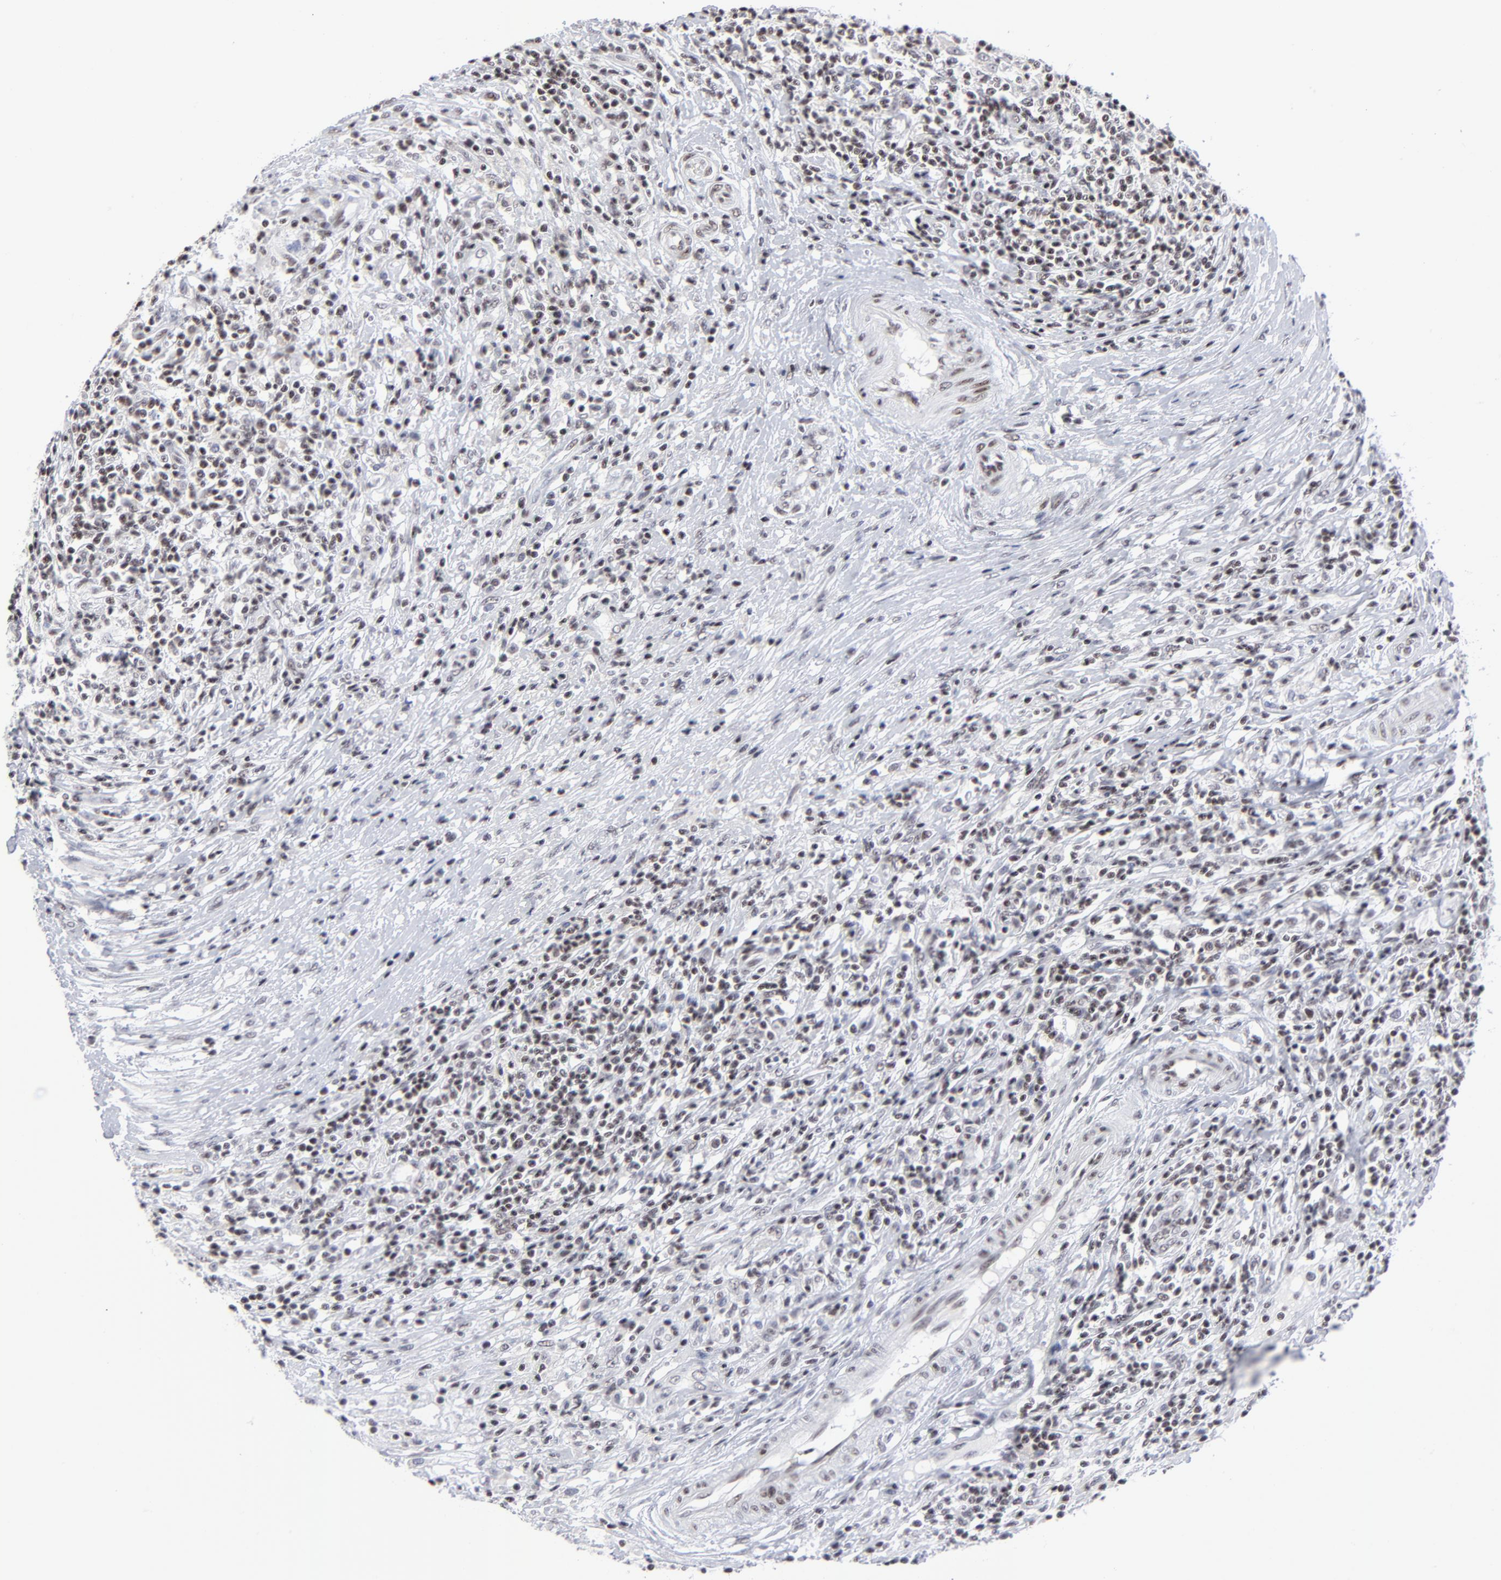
{"staining": {"intensity": "weak", "quantity": "25%-75%", "location": "nuclear"}, "tissue": "lymphoma", "cell_type": "Tumor cells", "image_type": "cancer", "snomed": [{"axis": "morphology", "description": "Malignant lymphoma, non-Hodgkin's type, High grade"}, {"axis": "topography", "description": "Lymph node"}], "caption": "There is low levels of weak nuclear positivity in tumor cells of lymphoma, as demonstrated by immunohistochemical staining (brown color).", "gene": "SP2", "patient": {"sex": "female", "age": 84}}